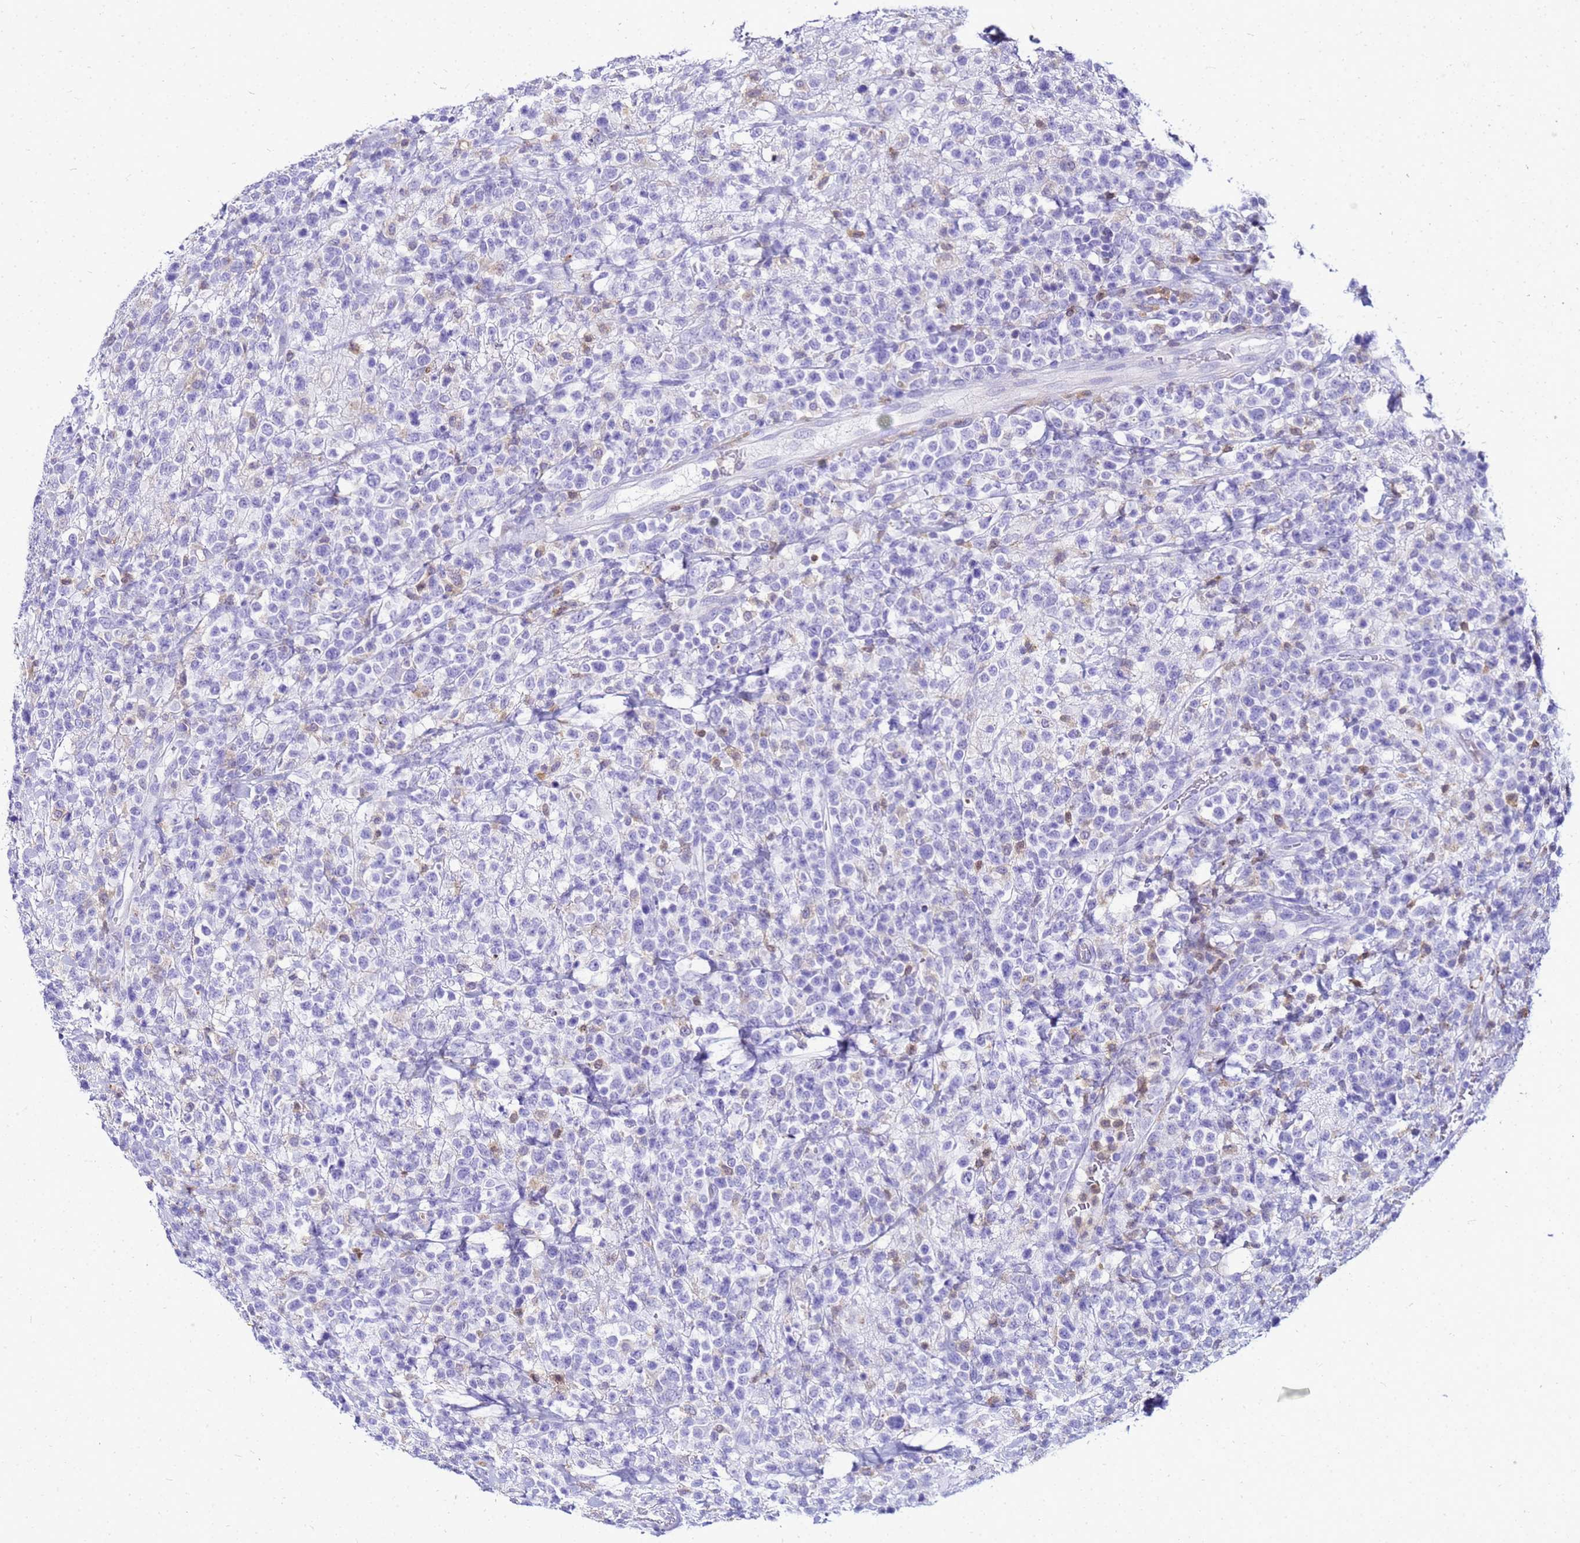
{"staining": {"intensity": "negative", "quantity": "none", "location": "none"}, "tissue": "lymphoma", "cell_type": "Tumor cells", "image_type": "cancer", "snomed": [{"axis": "morphology", "description": "Malignant lymphoma, non-Hodgkin's type, High grade"}, {"axis": "topography", "description": "Colon"}], "caption": "Histopathology image shows no protein expression in tumor cells of high-grade malignant lymphoma, non-Hodgkin's type tissue. (Brightfield microscopy of DAB IHC at high magnification).", "gene": "CSTA", "patient": {"sex": "female", "age": 53}}